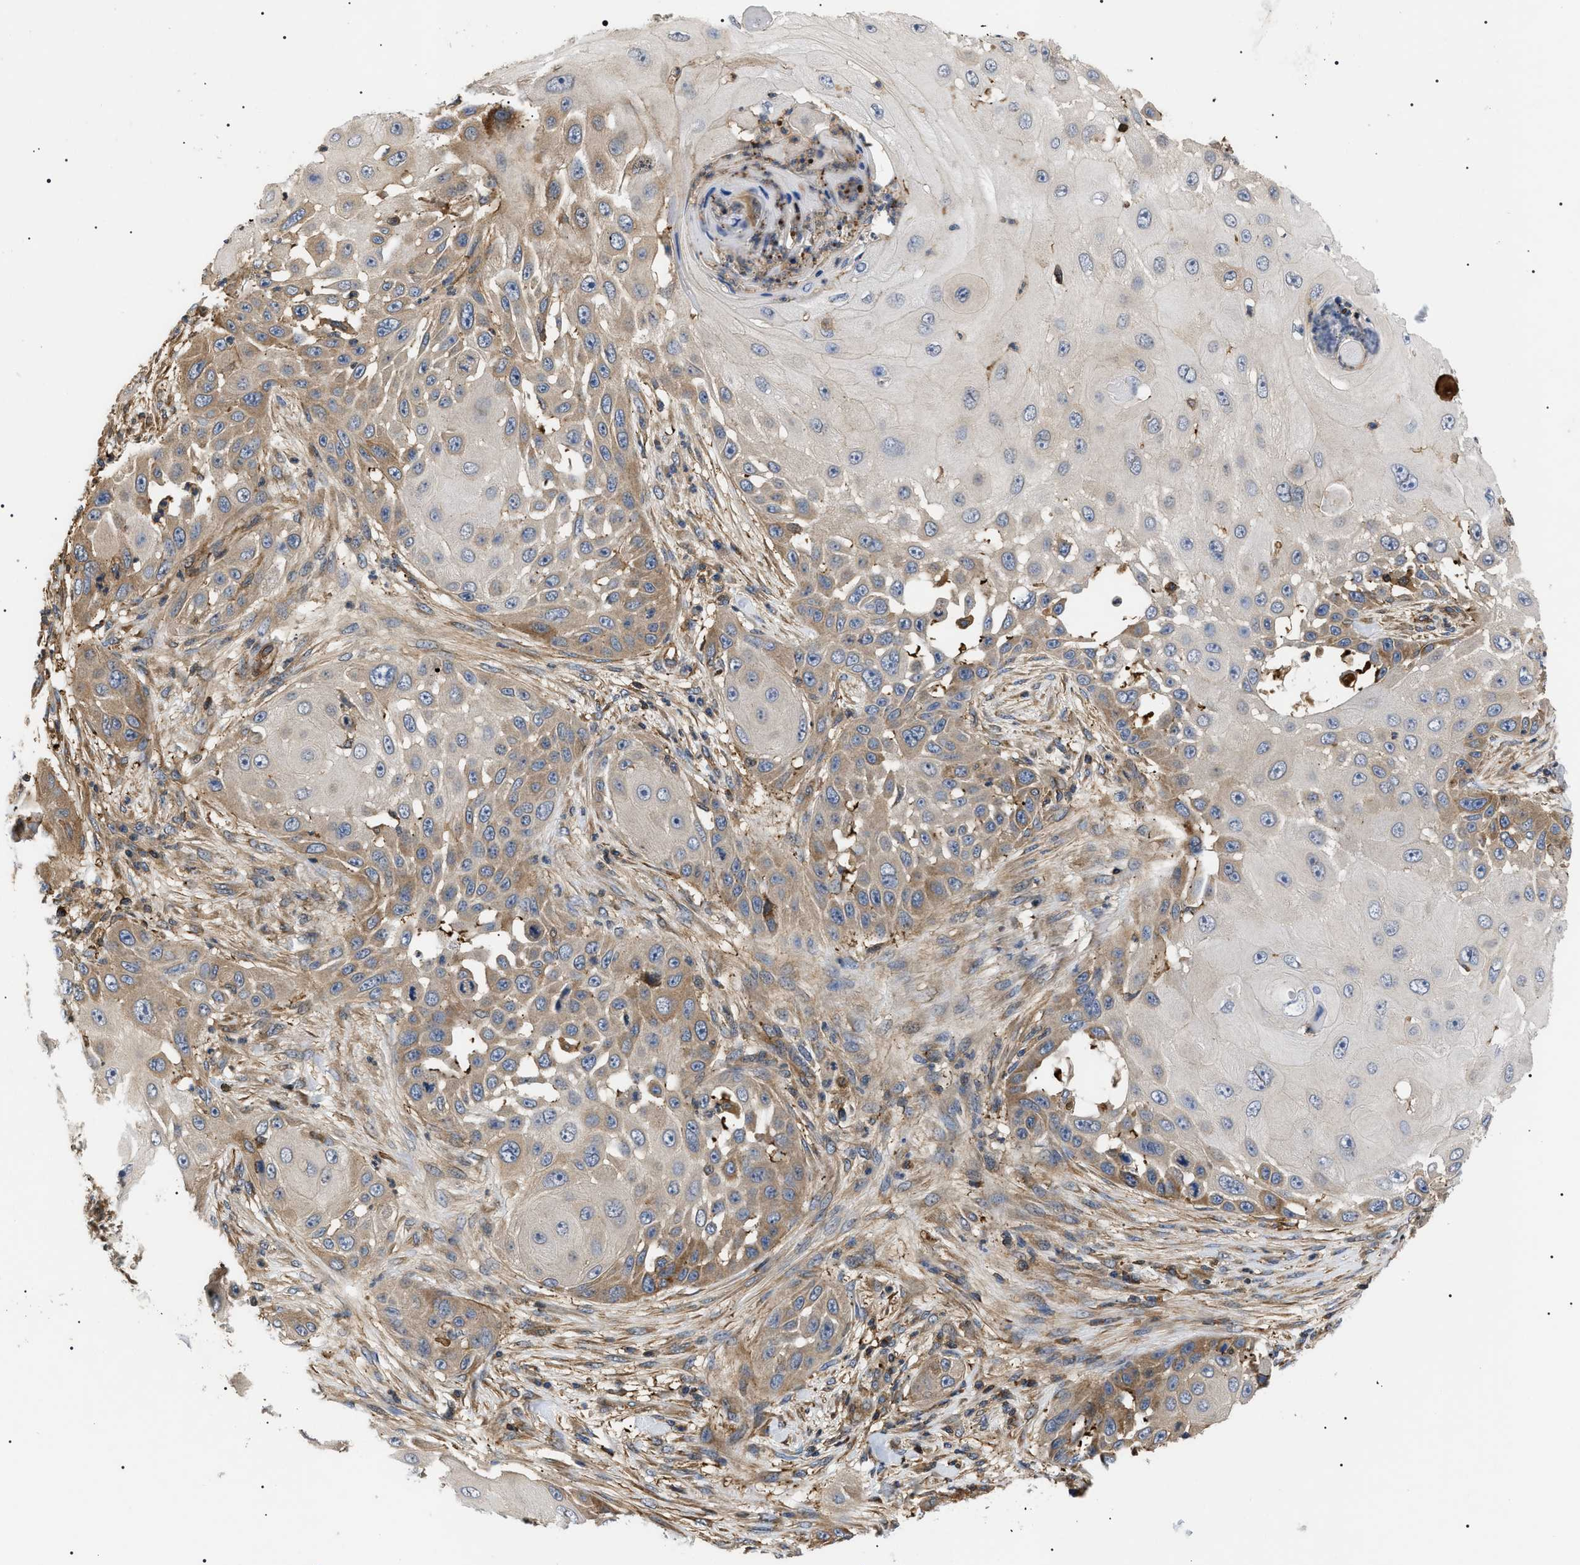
{"staining": {"intensity": "moderate", "quantity": "25%-75%", "location": "cytoplasmic/membranous"}, "tissue": "skin cancer", "cell_type": "Tumor cells", "image_type": "cancer", "snomed": [{"axis": "morphology", "description": "Squamous cell carcinoma, NOS"}, {"axis": "topography", "description": "Skin"}], "caption": "About 25%-75% of tumor cells in human skin cancer (squamous cell carcinoma) exhibit moderate cytoplasmic/membranous protein expression as visualized by brown immunohistochemical staining.", "gene": "TMTC4", "patient": {"sex": "female", "age": 44}}